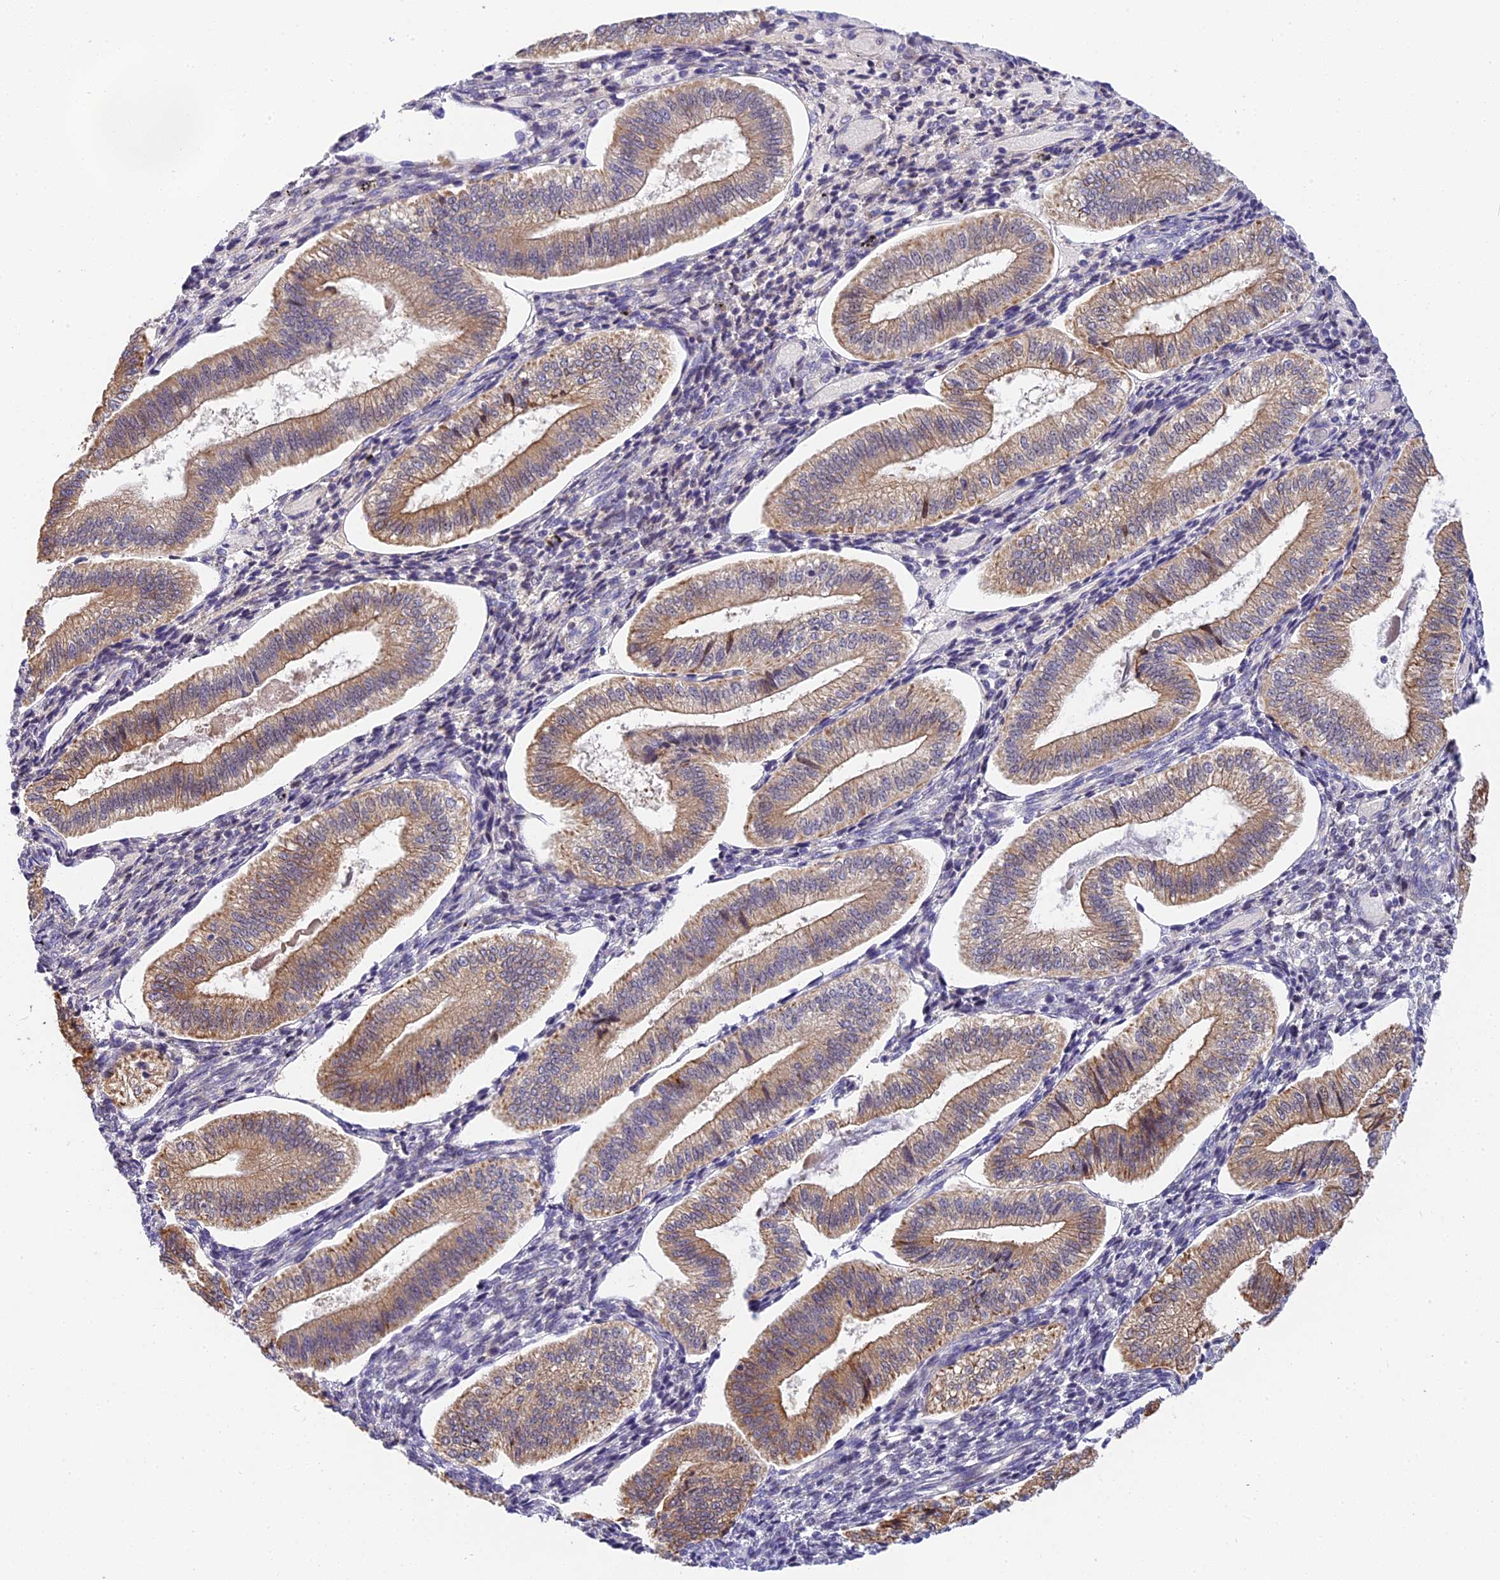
{"staining": {"intensity": "weak", "quantity": "<25%", "location": "cytoplasmic/membranous"}, "tissue": "endometrium", "cell_type": "Cells in endometrial stroma", "image_type": "normal", "snomed": [{"axis": "morphology", "description": "Normal tissue, NOS"}, {"axis": "topography", "description": "Endometrium"}], "caption": "Histopathology image shows no significant protein positivity in cells in endometrial stroma of benign endometrium.", "gene": "BSCL2", "patient": {"sex": "female", "age": 34}}